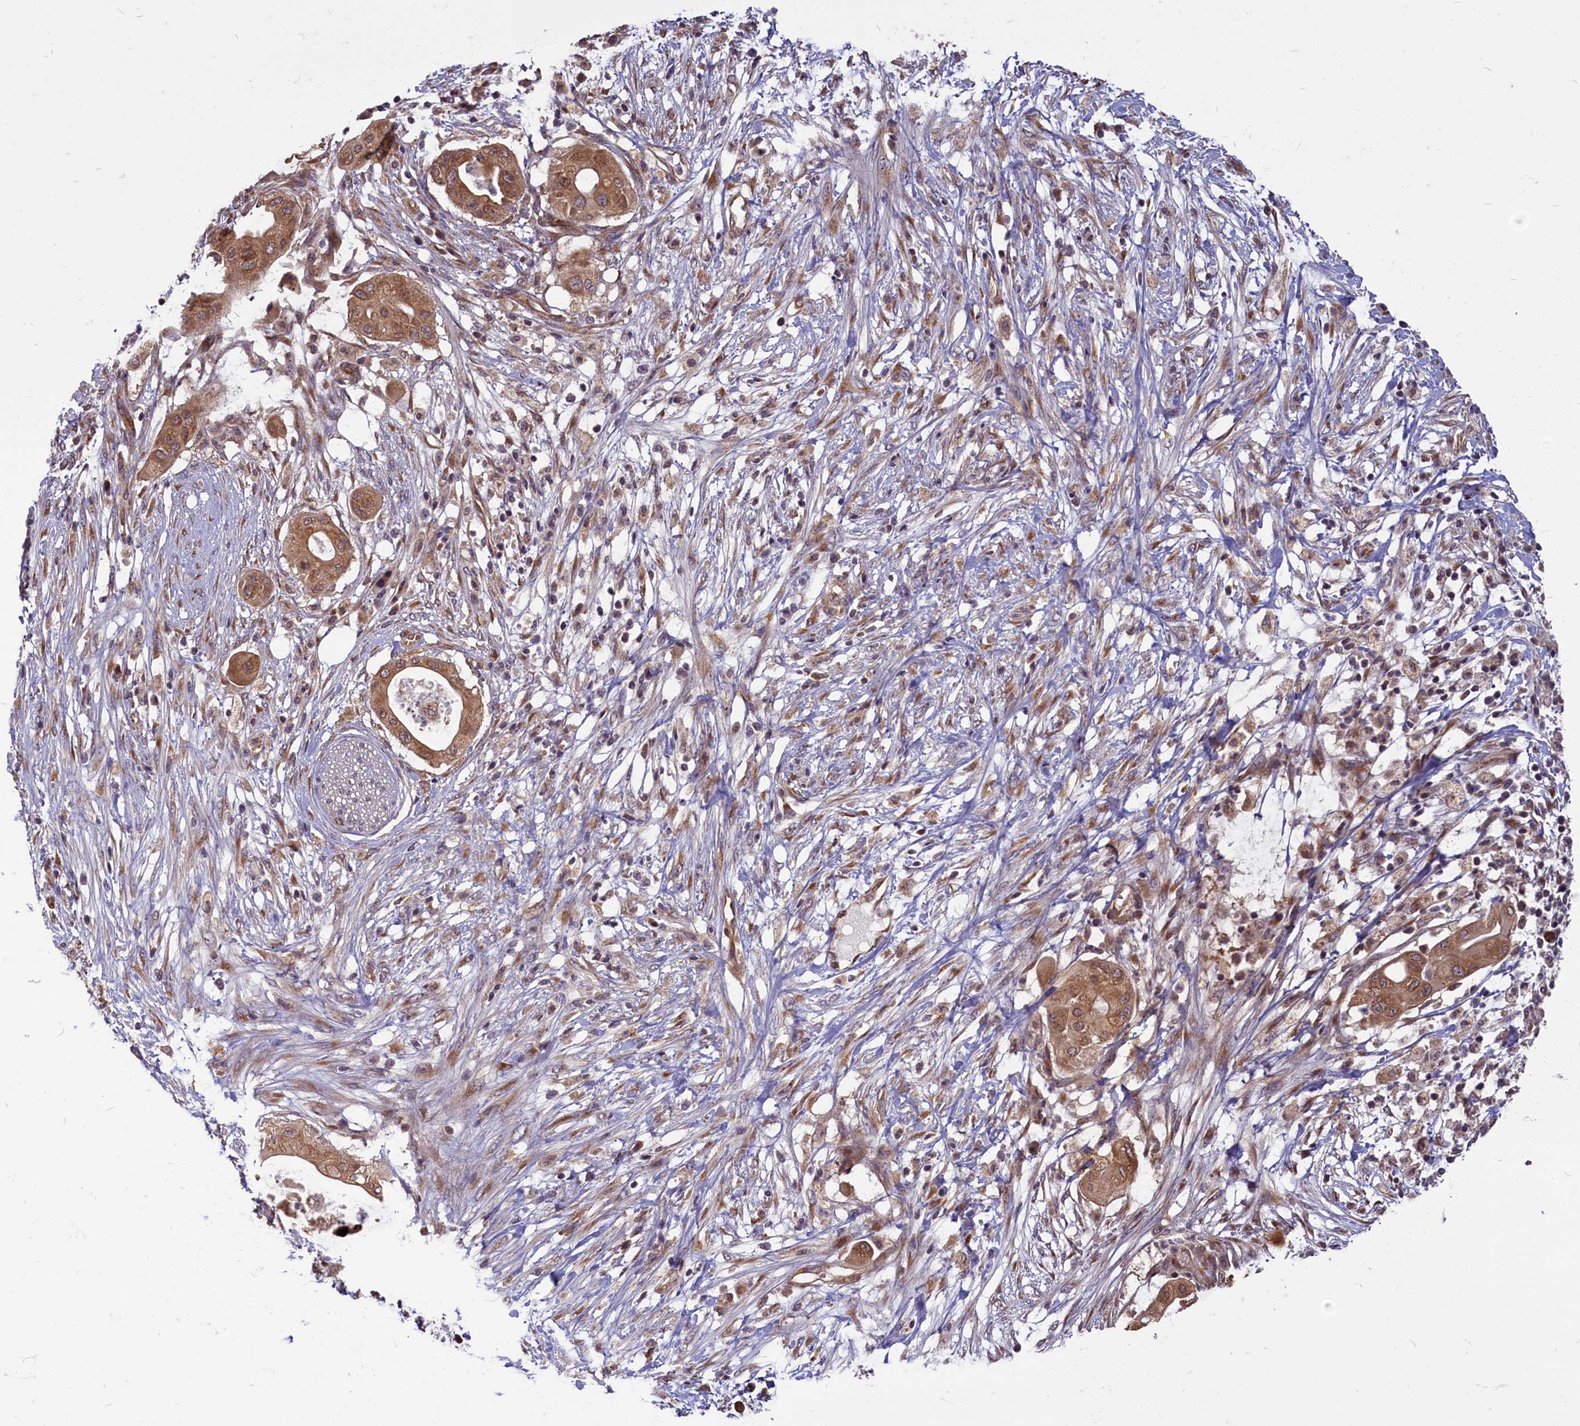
{"staining": {"intensity": "strong", "quantity": ">75%", "location": "cytoplasmic/membranous"}, "tissue": "pancreatic cancer", "cell_type": "Tumor cells", "image_type": "cancer", "snomed": [{"axis": "morphology", "description": "Adenocarcinoma, NOS"}, {"axis": "topography", "description": "Pancreas"}], "caption": "This photomicrograph demonstrates immunohistochemistry (IHC) staining of adenocarcinoma (pancreatic), with high strong cytoplasmic/membranous positivity in approximately >75% of tumor cells.", "gene": "MYCBP", "patient": {"sex": "male", "age": 68}}